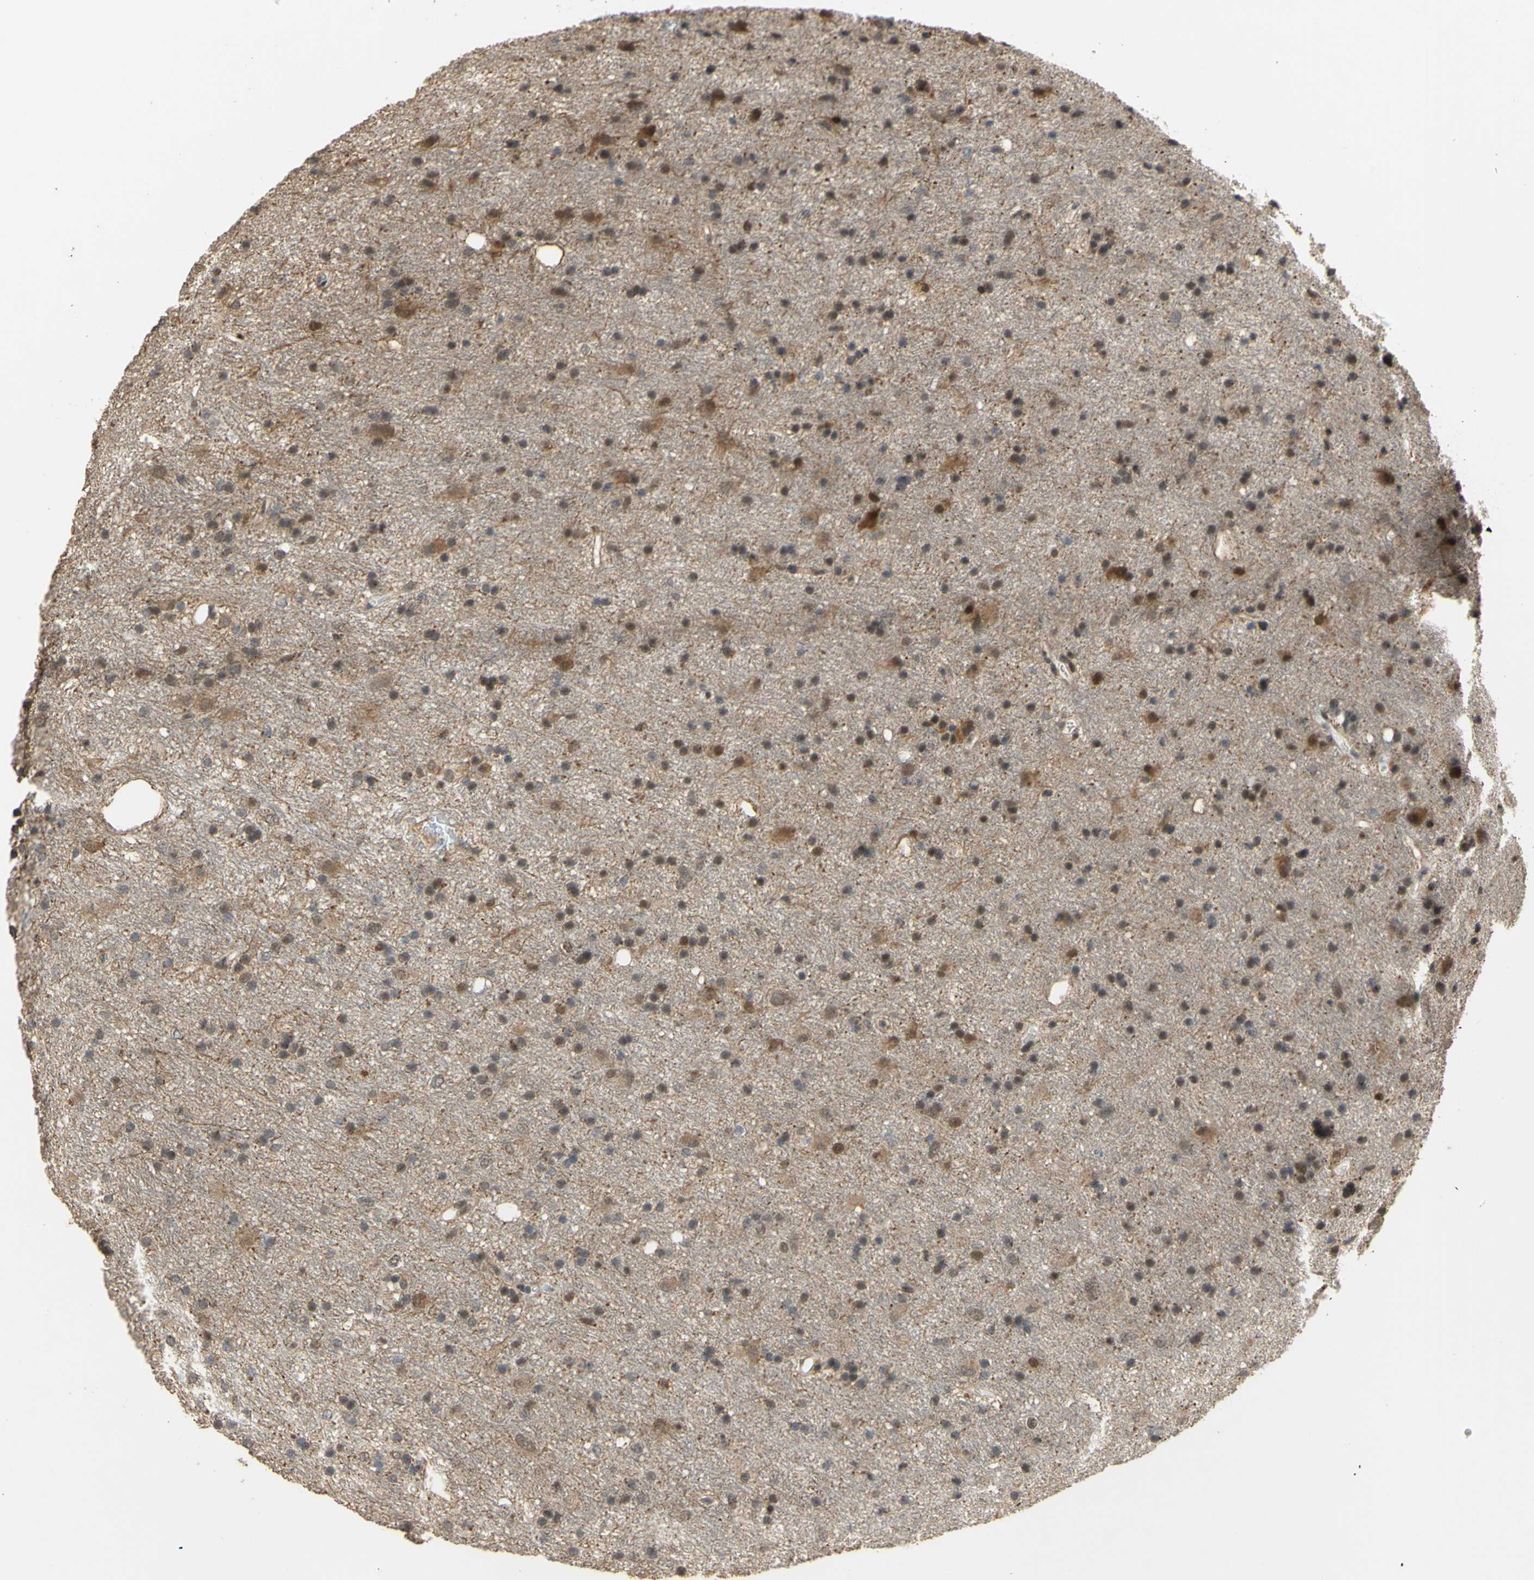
{"staining": {"intensity": "negative", "quantity": "none", "location": "none"}, "tissue": "glioma", "cell_type": "Tumor cells", "image_type": "cancer", "snomed": [{"axis": "morphology", "description": "Glioma, malignant, Low grade"}, {"axis": "topography", "description": "Brain"}], "caption": "Tumor cells are negative for brown protein staining in malignant low-grade glioma.", "gene": "GTF2E2", "patient": {"sex": "male", "age": 77}}